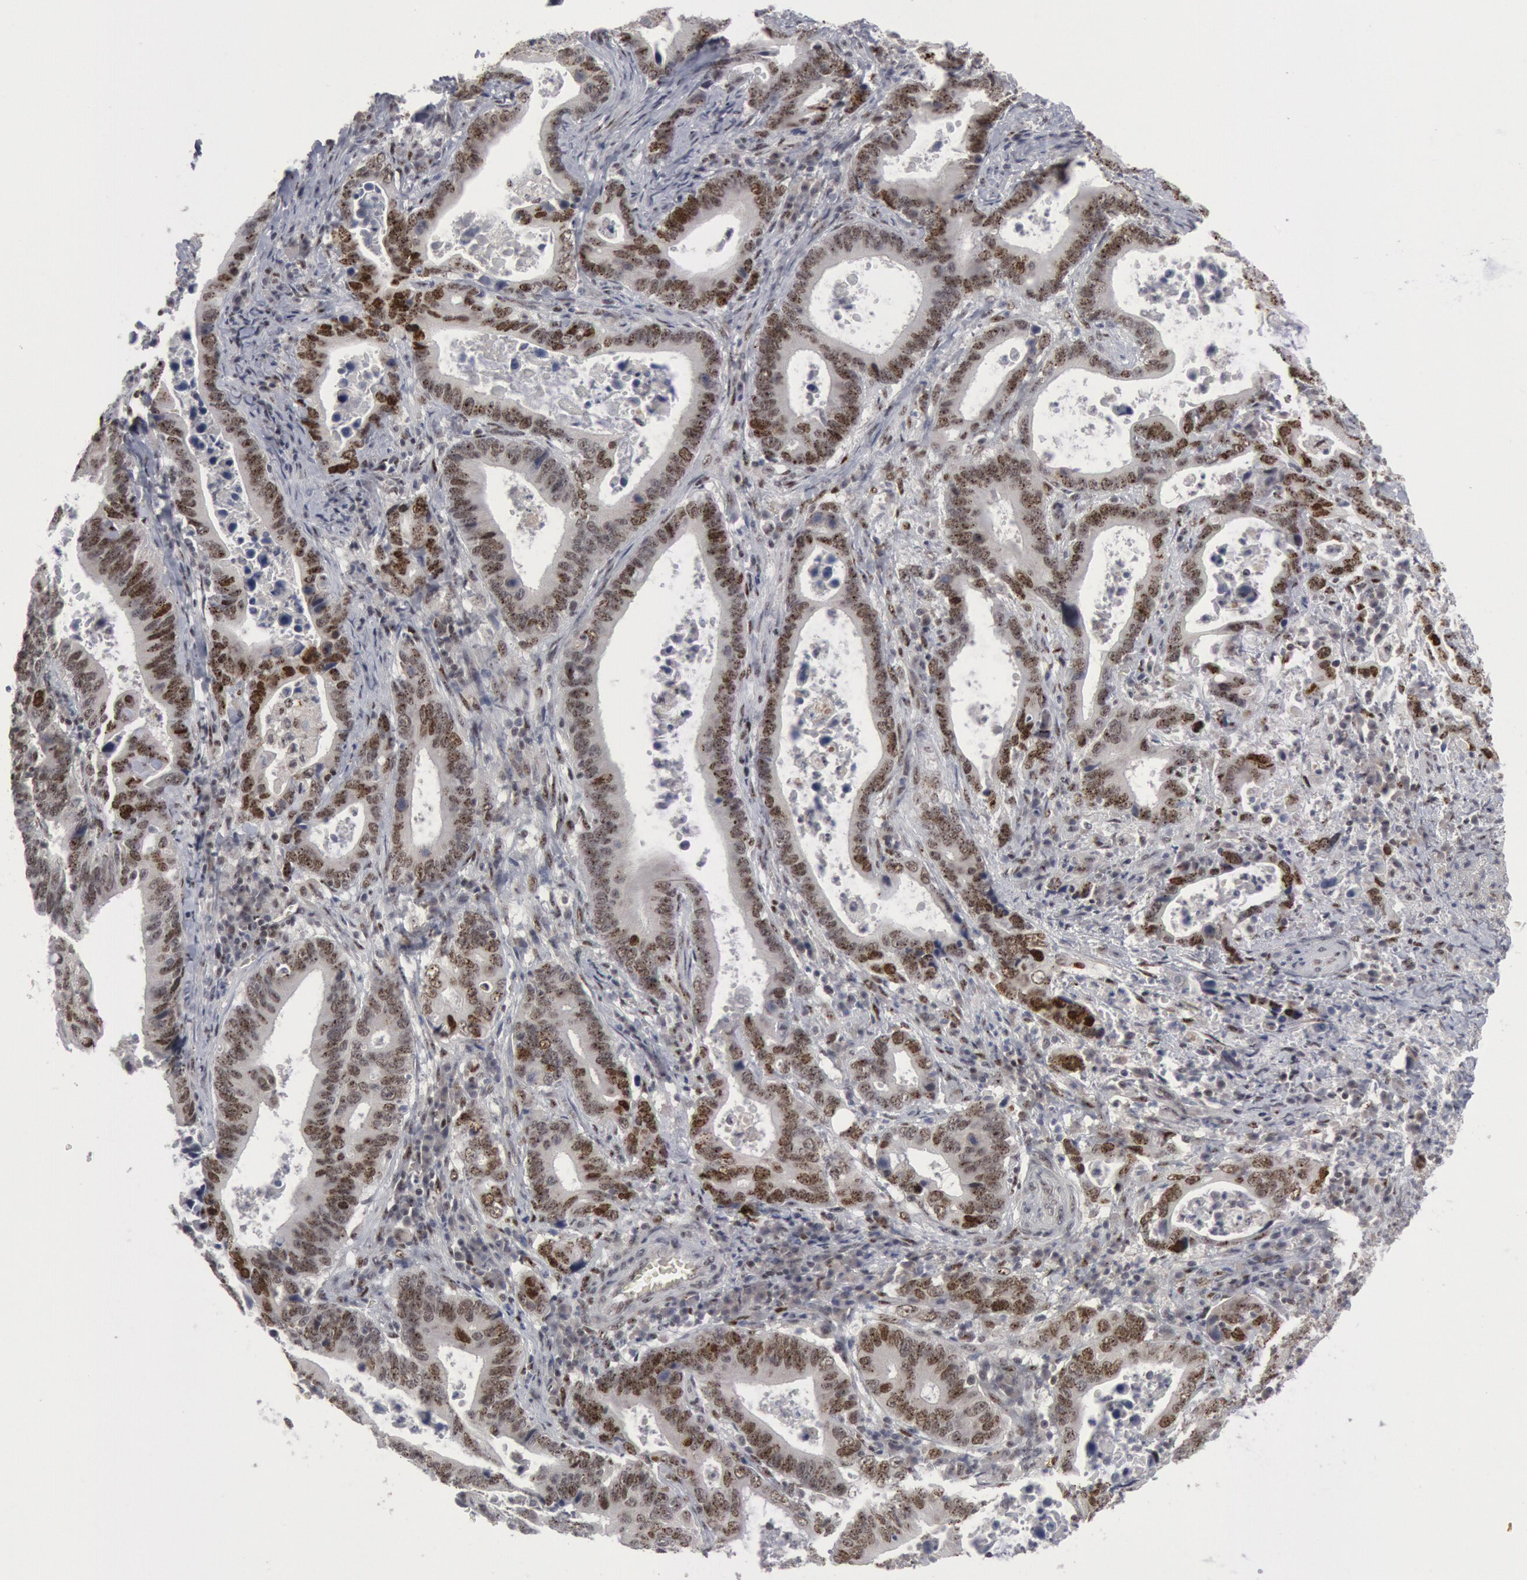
{"staining": {"intensity": "moderate", "quantity": ">75%", "location": "nuclear"}, "tissue": "stomach cancer", "cell_type": "Tumor cells", "image_type": "cancer", "snomed": [{"axis": "morphology", "description": "Adenocarcinoma, NOS"}, {"axis": "topography", "description": "Stomach, upper"}], "caption": "Stomach adenocarcinoma stained for a protein (brown) displays moderate nuclear positive positivity in approximately >75% of tumor cells.", "gene": "FOXO1", "patient": {"sex": "male", "age": 63}}